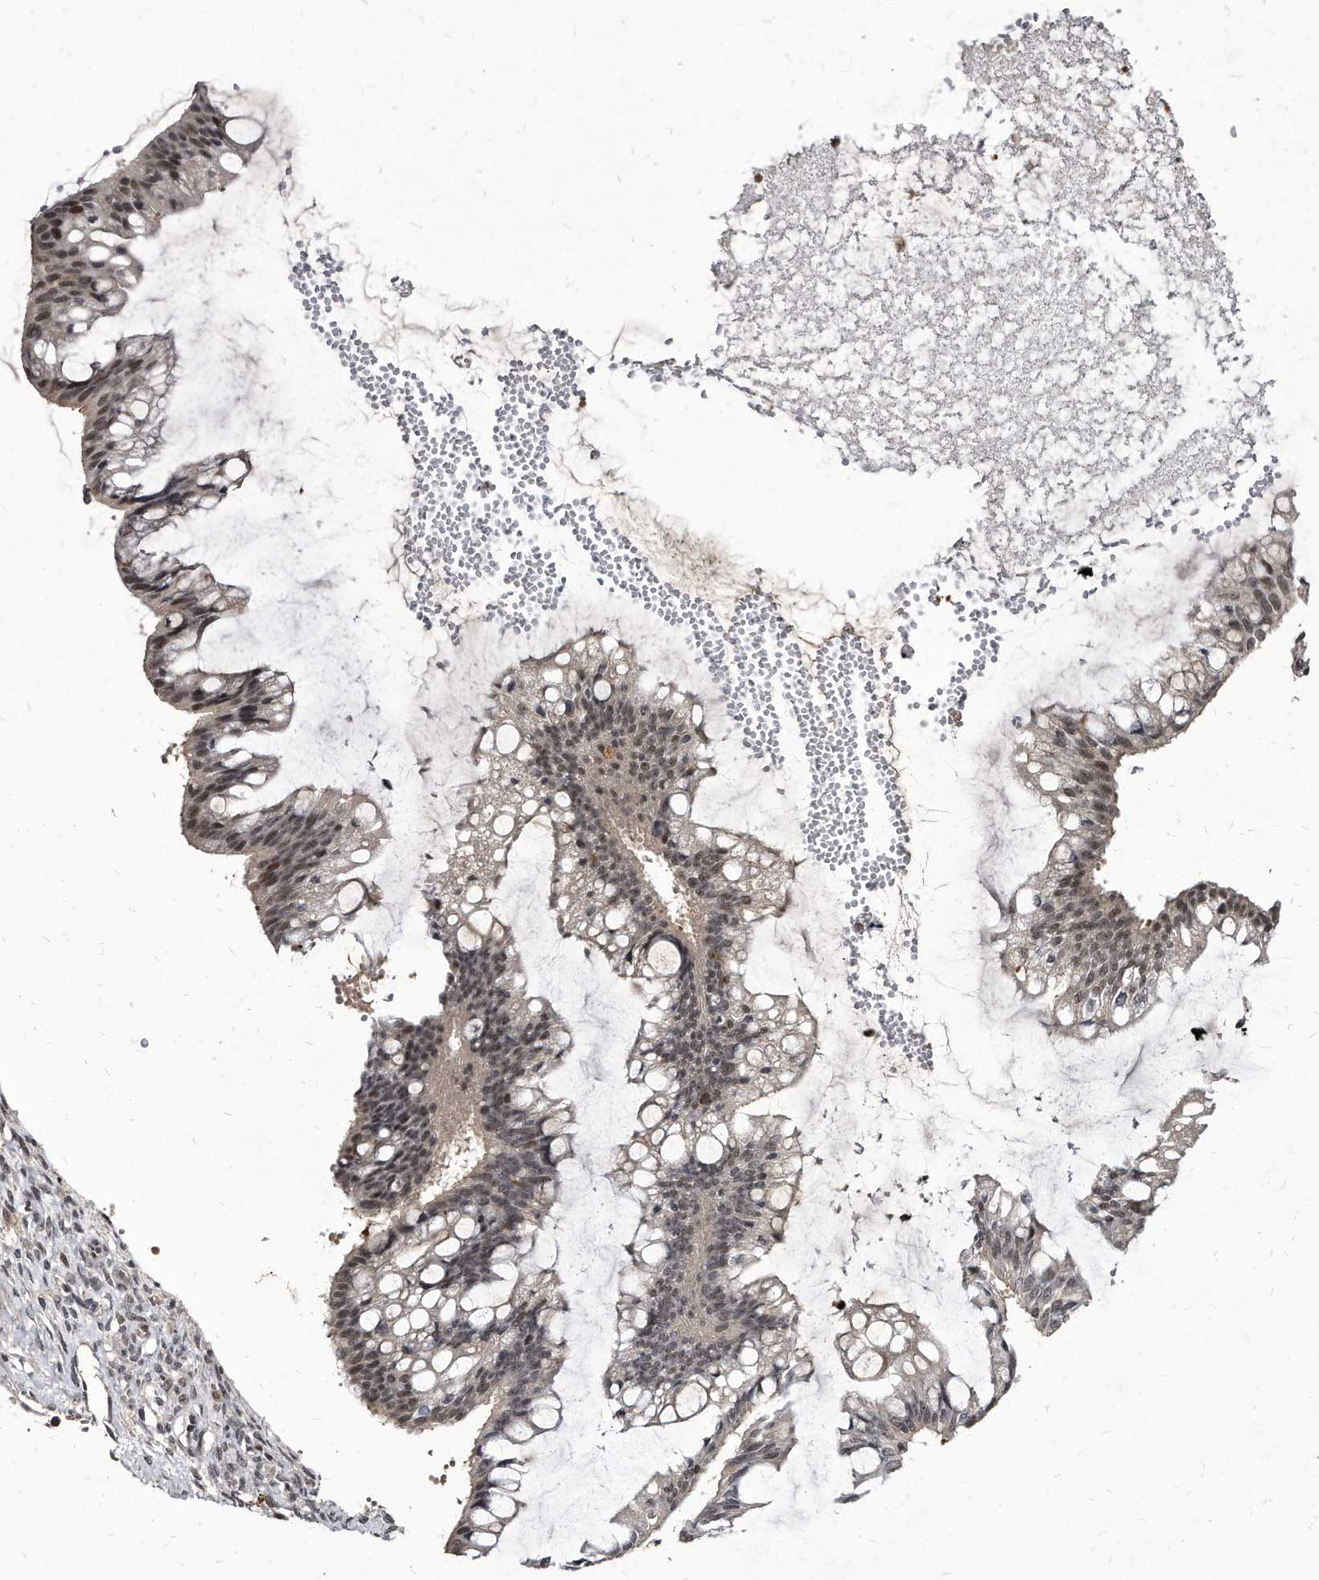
{"staining": {"intensity": "weak", "quantity": ">75%", "location": "nuclear"}, "tissue": "ovarian cancer", "cell_type": "Tumor cells", "image_type": "cancer", "snomed": [{"axis": "morphology", "description": "Cystadenocarcinoma, mucinous, NOS"}, {"axis": "topography", "description": "Ovary"}], "caption": "A micrograph of ovarian cancer (mucinous cystadenocarcinoma) stained for a protein shows weak nuclear brown staining in tumor cells. (IHC, brightfield microscopy, high magnification).", "gene": "KLHDC3", "patient": {"sex": "female", "age": 73}}